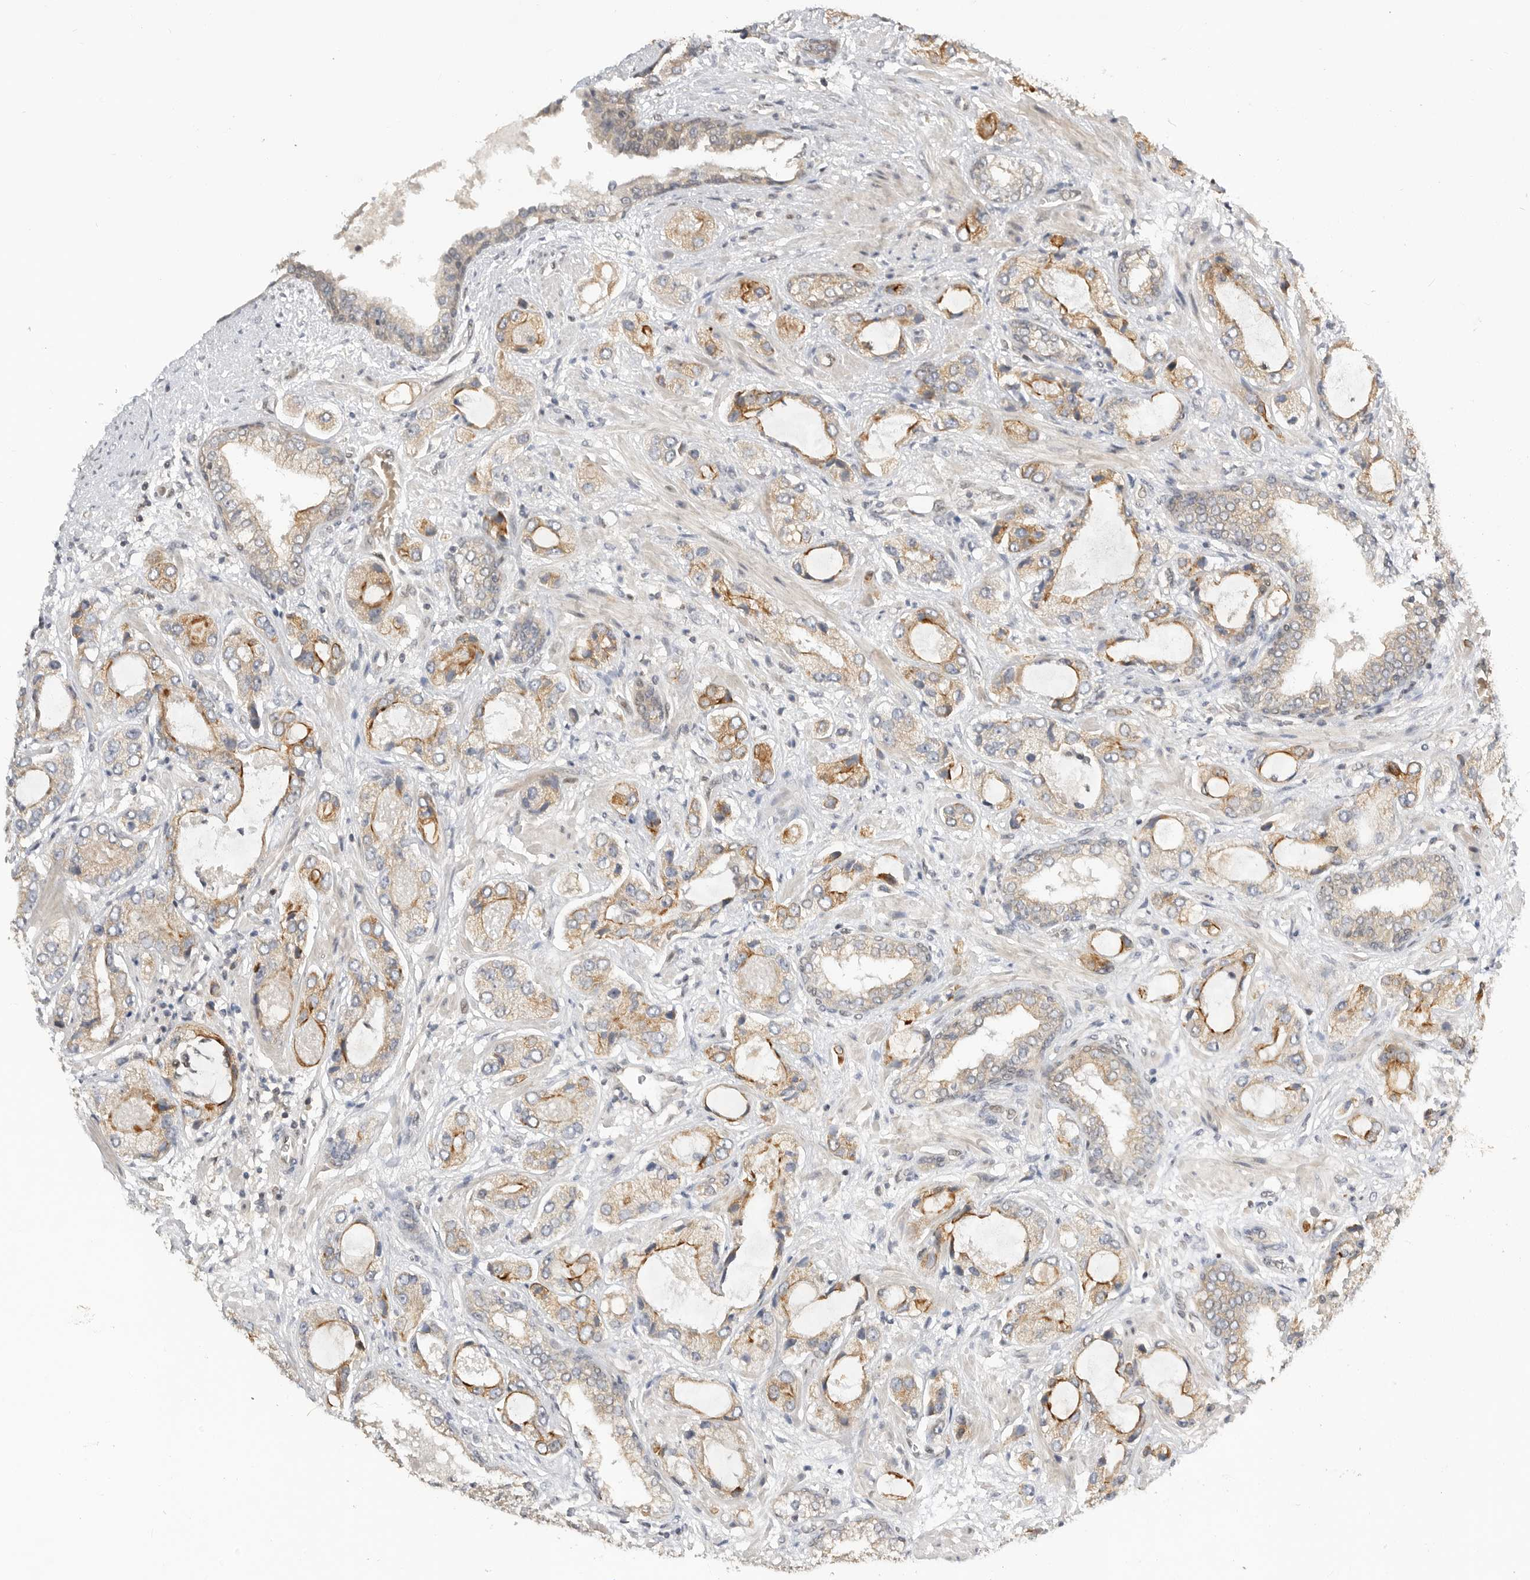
{"staining": {"intensity": "moderate", "quantity": "25%-75%", "location": "cytoplasmic/membranous"}, "tissue": "prostate cancer", "cell_type": "Tumor cells", "image_type": "cancer", "snomed": [{"axis": "morphology", "description": "Normal tissue, NOS"}, {"axis": "morphology", "description": "Adenocarcinoma, High grade"}, {"axis": "topography", "description": "Prostate"}, {"axis": "topography", "description": "Peripheral nerve tissue"}], "caption": "Immunohistochemistry image of neoplastic tissue: adenocarcinoma (high-grade) (prostate) stained using IHC displays medium levels of moderate protein expression localized specifically in the cytoplasmic/membranous of tumor cells, appearing as a cytoplasmic/membranous brown color.", "gene": "ALKAL1", "patient": {"sex": "male", "age": 59}}